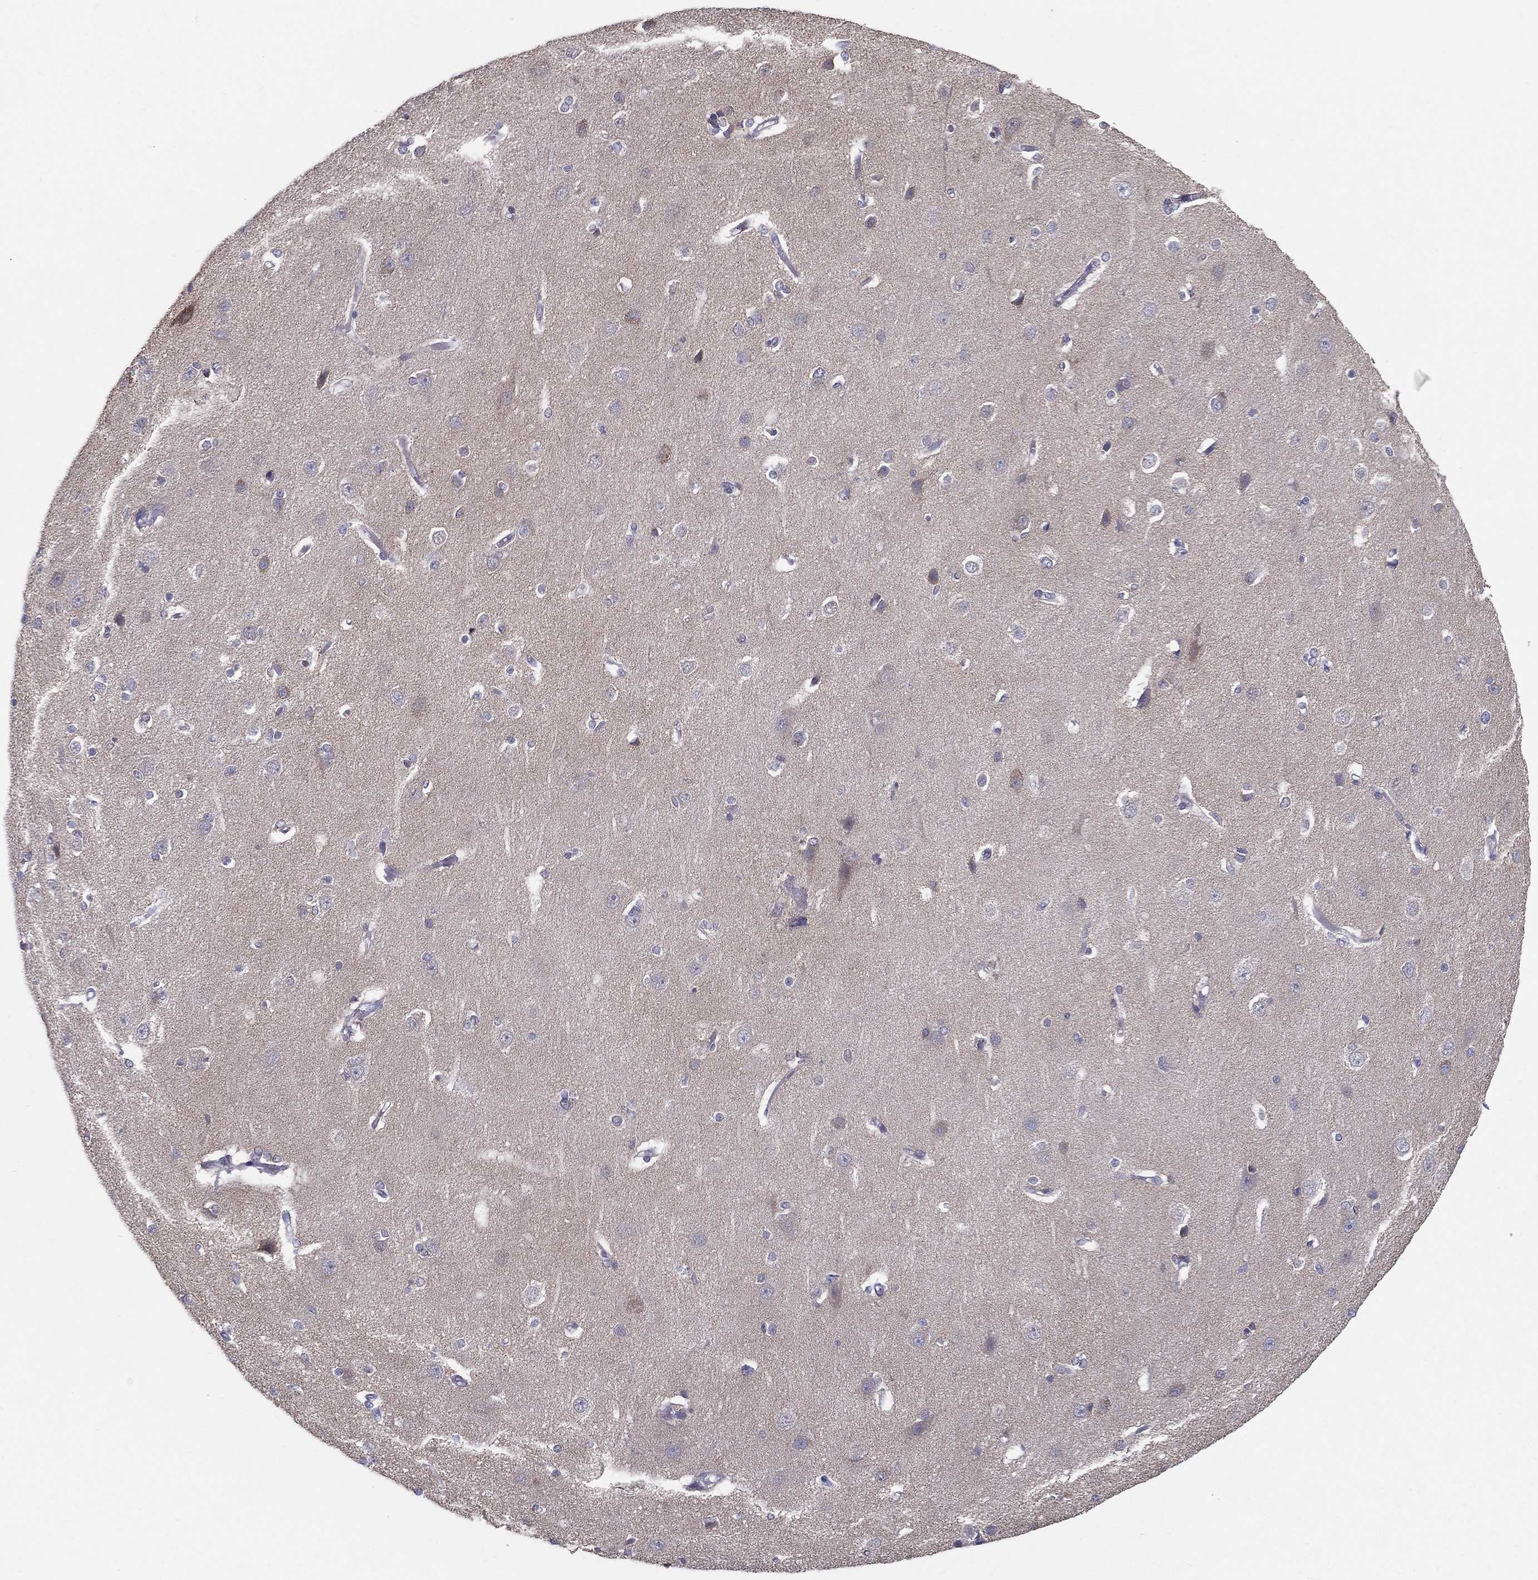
{"staining": {"intensity": "negative", "quantity": "none", "location": "none"}, "tissue": "cerebral cortex", "cell_type": "Endothelial cells", "image_type": "normal", "snomed": [{"axis": "morphology", "description": "Normal tissue, NOS"}, {"axis": "topography", "description": "Cerebral cortex"}], "caption": "Endothelial cells are negative for brown protein staining in normal cerebral cortex. (Brightfield microscopy of DAB (3,3'-diaminobenzidine) IHC at high magnification).", "gene": "PCSK1", "patient": {"sex": "male", "age": 37}}